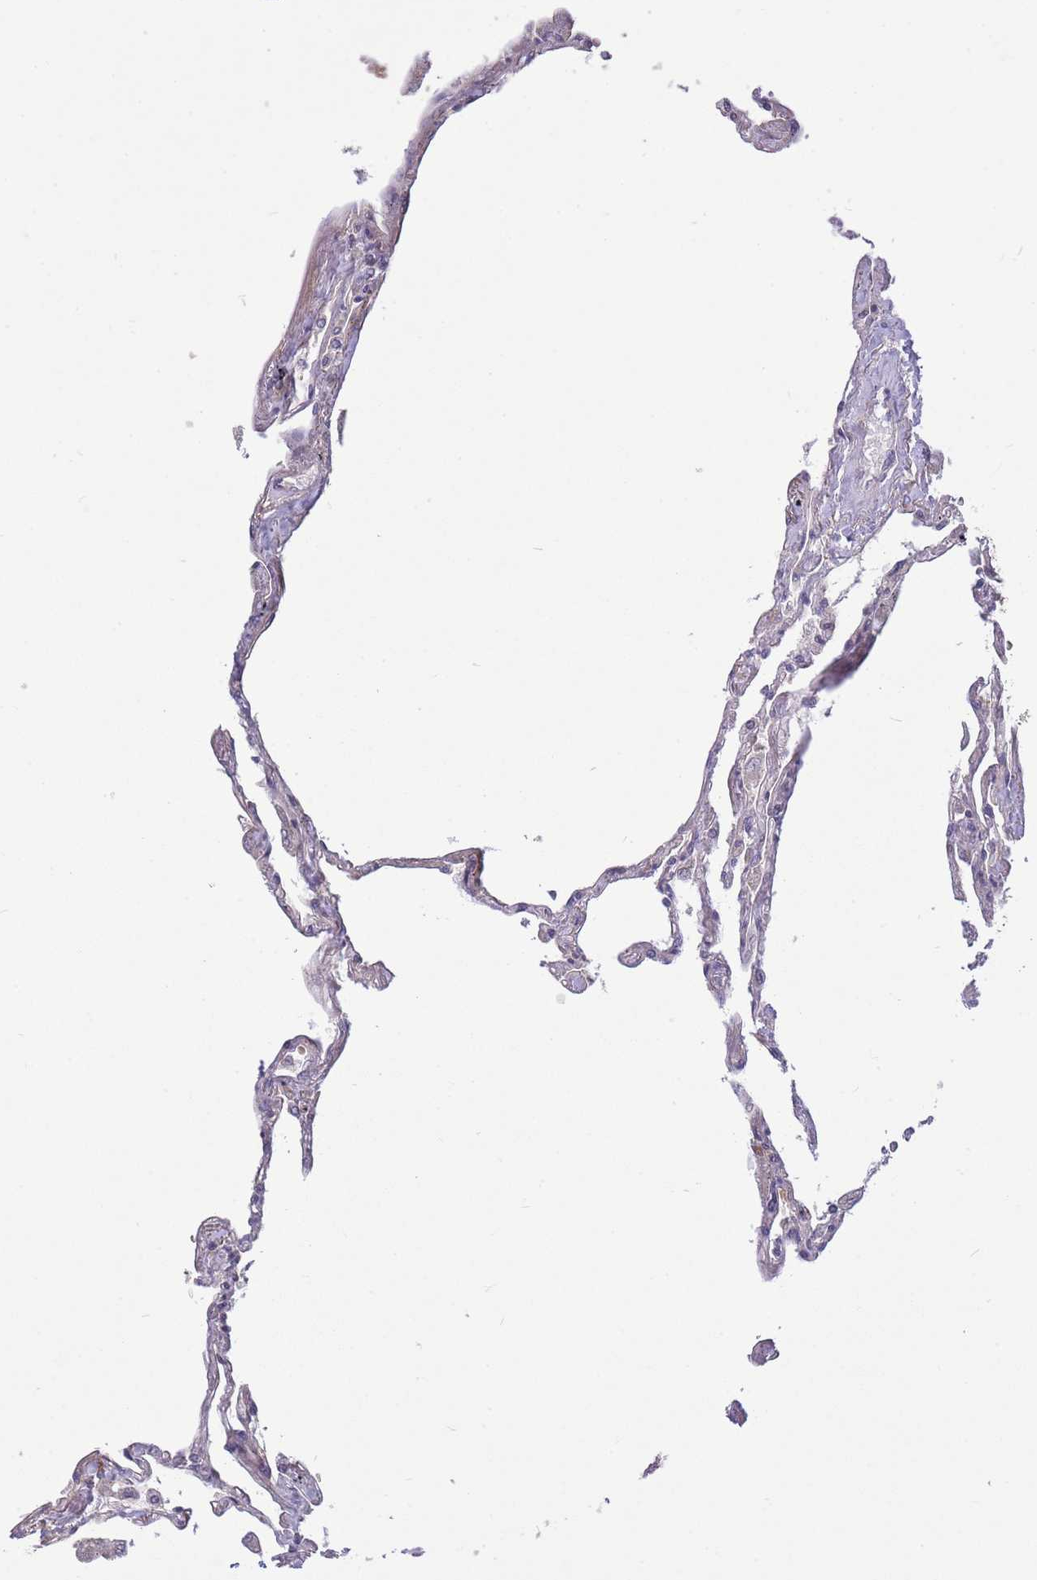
{"staining": {"intensity": "weak", "quantity": "<25%", "location": "cytoplasmic/membranous"}, "tissue": "lung", "cell_type": "Alveolar cells", "image_type": "normal", "snomed": [{"axis": "morphology", "description": "Normal tissue, NOS"}, {"axis": "topography", "description": "Lung"}], "caption": "Image shows no significant protein positivity in alveolar cells of normal lung.", "gene": "ZNF304", "patient": {"sex": "female", "age": 67}}